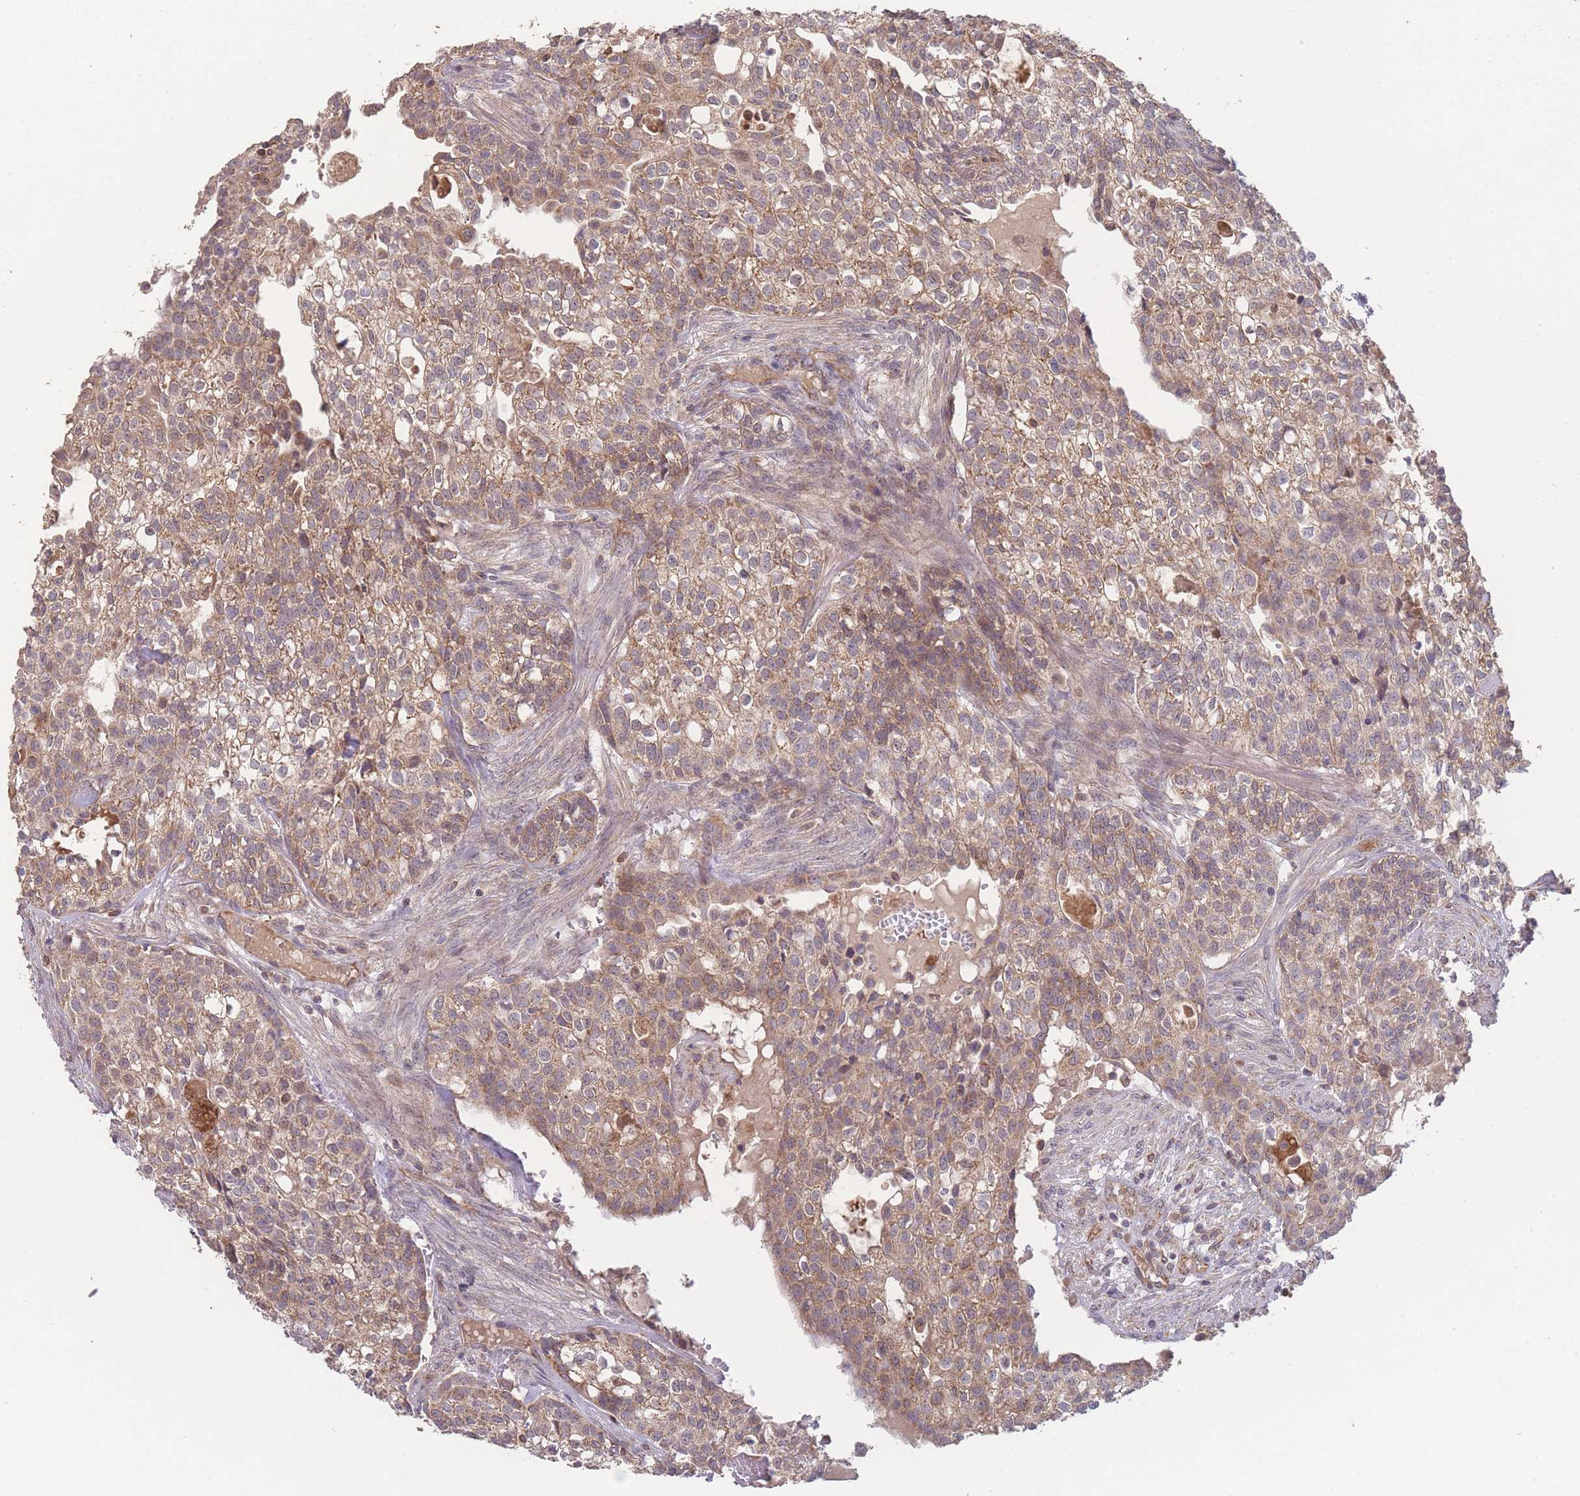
{"staining": {"intensity": "moderate", "quantity": ">75%", "location": "cytoplasmic/membranous"}, "tissue": "head and neck cancer", "cell_type": "Tumor cells", "image_type": "cancer", "snomed": [{"axis": "morphology", "description": "Adenocarcinoma, NOS"}, {"axis": "topography", "description": "Head-Neck"}], "caption": "Head and neck cancer tissue exhibits moderate cytoplasmic/membranous staining in about >75% of tumor cells, visualized by immunohistochemistry.", "gene": "PXMP4", "patient": {"sex": "male", "age": 81}}